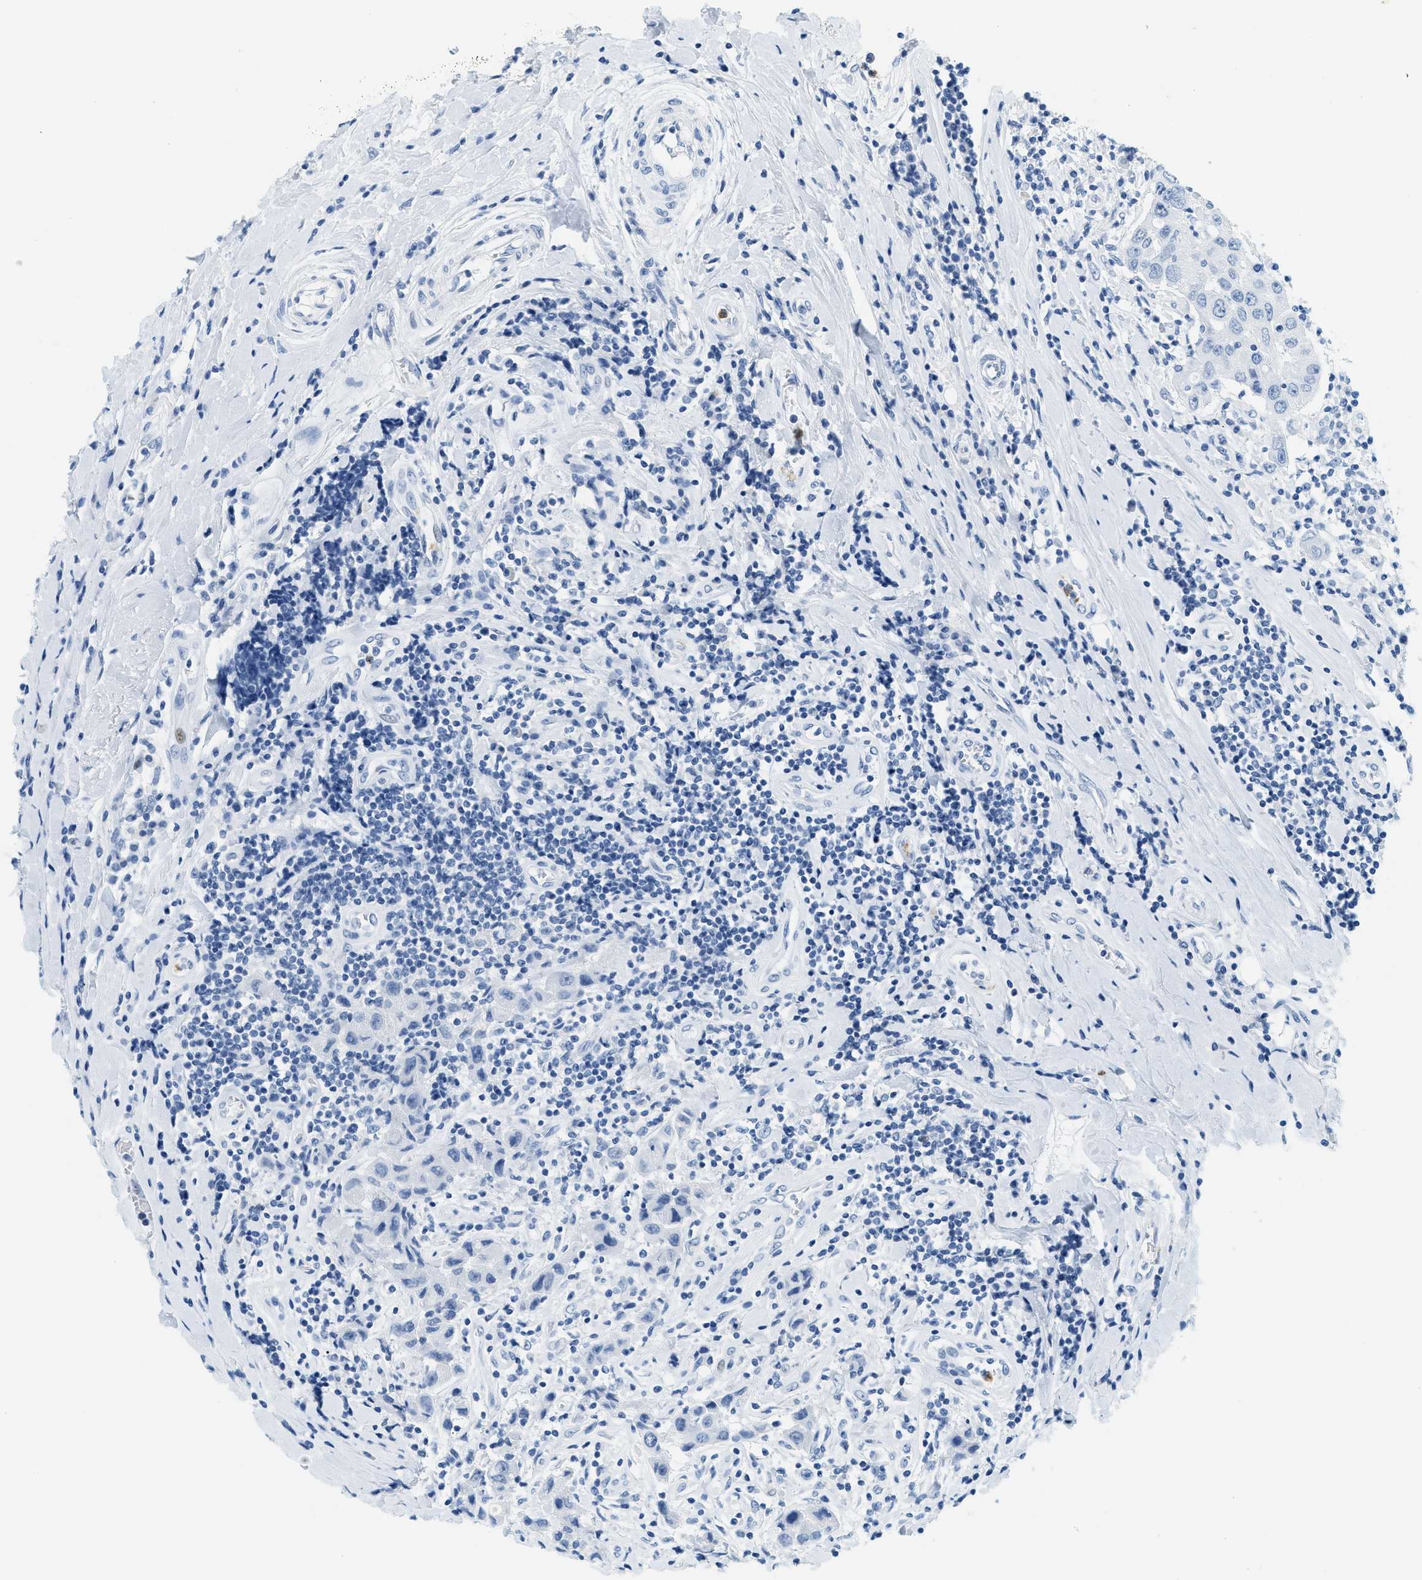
{"staining": {"intensity": "moderate", "quantity": "<25%", "location": "cytoplasmic/membranous"}, "tissue": "breast cancer", "cell_type": "Tumor cells", "image_type": "cancer", "snomed": [{"axis": "morphology", "description": "Duct carcinoma"}, {"axis": "topography", "description": "Breast"}], "caption": "A brown stain shows moderate cytoplasmic/membranous positivity of a protein in human breast cancer tumor cells. (Stains: DAB in brown, nuclei in blue, Microscopy: brightfield microscopy at high magnification).", "gene": "LCN2", "patient": {"sex": "female", "age": 27}}